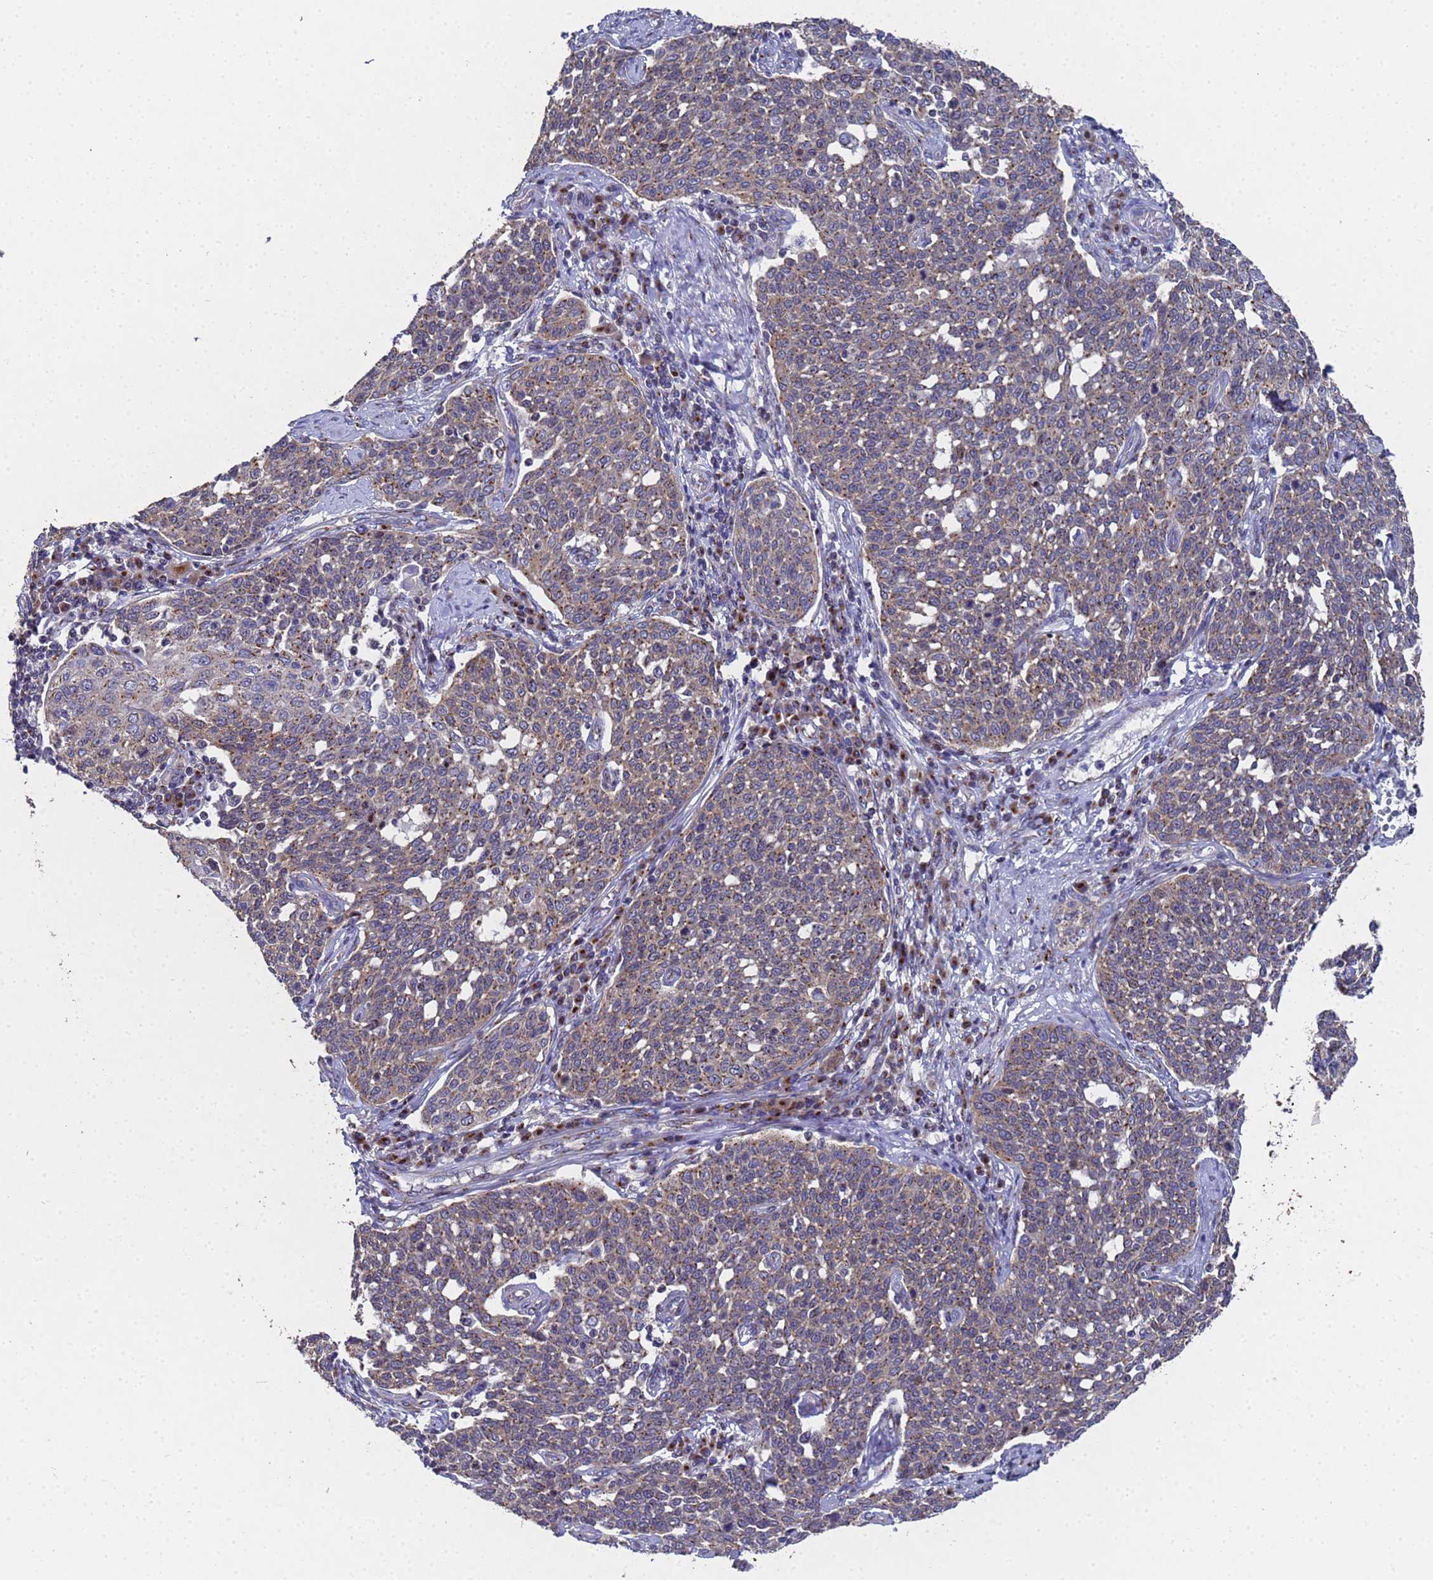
{"staining": {"intensity": "weak", "quantity": "25%-75%", "location": "cytoplasmic/membranous"}, "tissue": "cervical cancer", "cell_type": "Tumor cells", "image_type": "cancer", "snomed": [{"axis": "morphology", "description": "Squamous cell carcinoma, NOS"}, {"axis": "topography", "description": "Cervix"}], "caption": "Immunohistochemistry (IHC) histopathology image of neoplastic tissue: human squamous cell carcinoma (cervical) stained using immunohistochemistry reveals low levels of weak protein expression localized specifically in the cytoplasmic/membranous of tumor cells, appearing as a cytoplasmic/membranous brown color.", "gene": "NSUN6", "patient": {"sex": "female", "age": 34}}